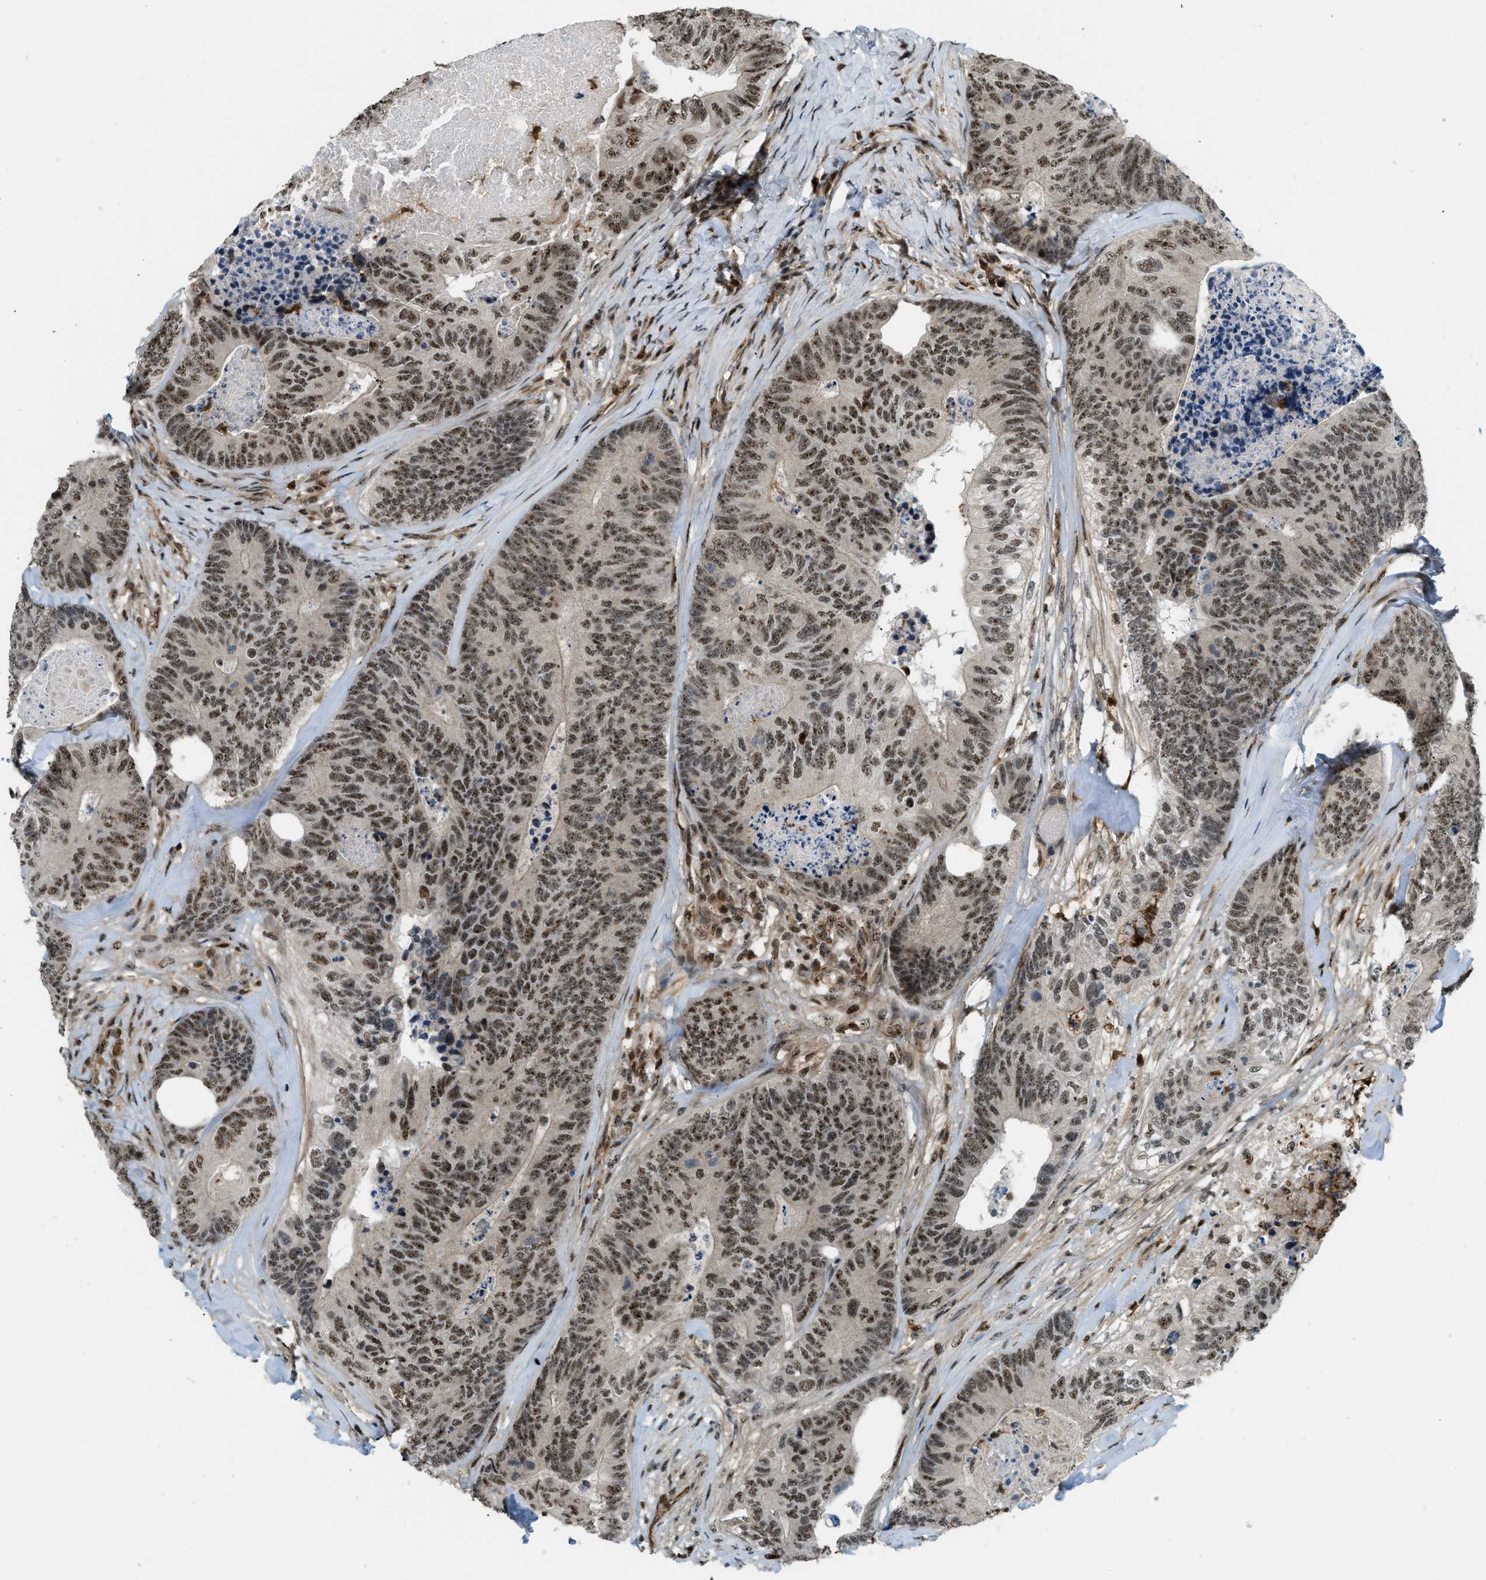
{"staining": {"intensity": "moderate", "quantity": ">75%", "location": "nuclear"}, "tissue": "colorectal cancer", "cell_type": "Tumor cells", "image_type": "cancer", "snomed": [{"axis": "morphology", "description": "Adenocarcinoma, NOS"}, {"axis": "topography", "description": "Colon"}], "caption": "This is a histology image of IHC staining of colorectal cancer, which shows moderate expression in the nuclear of tumor cells.", "gene": "E2F1", "patient": {"sex": "female", "age": 67}}